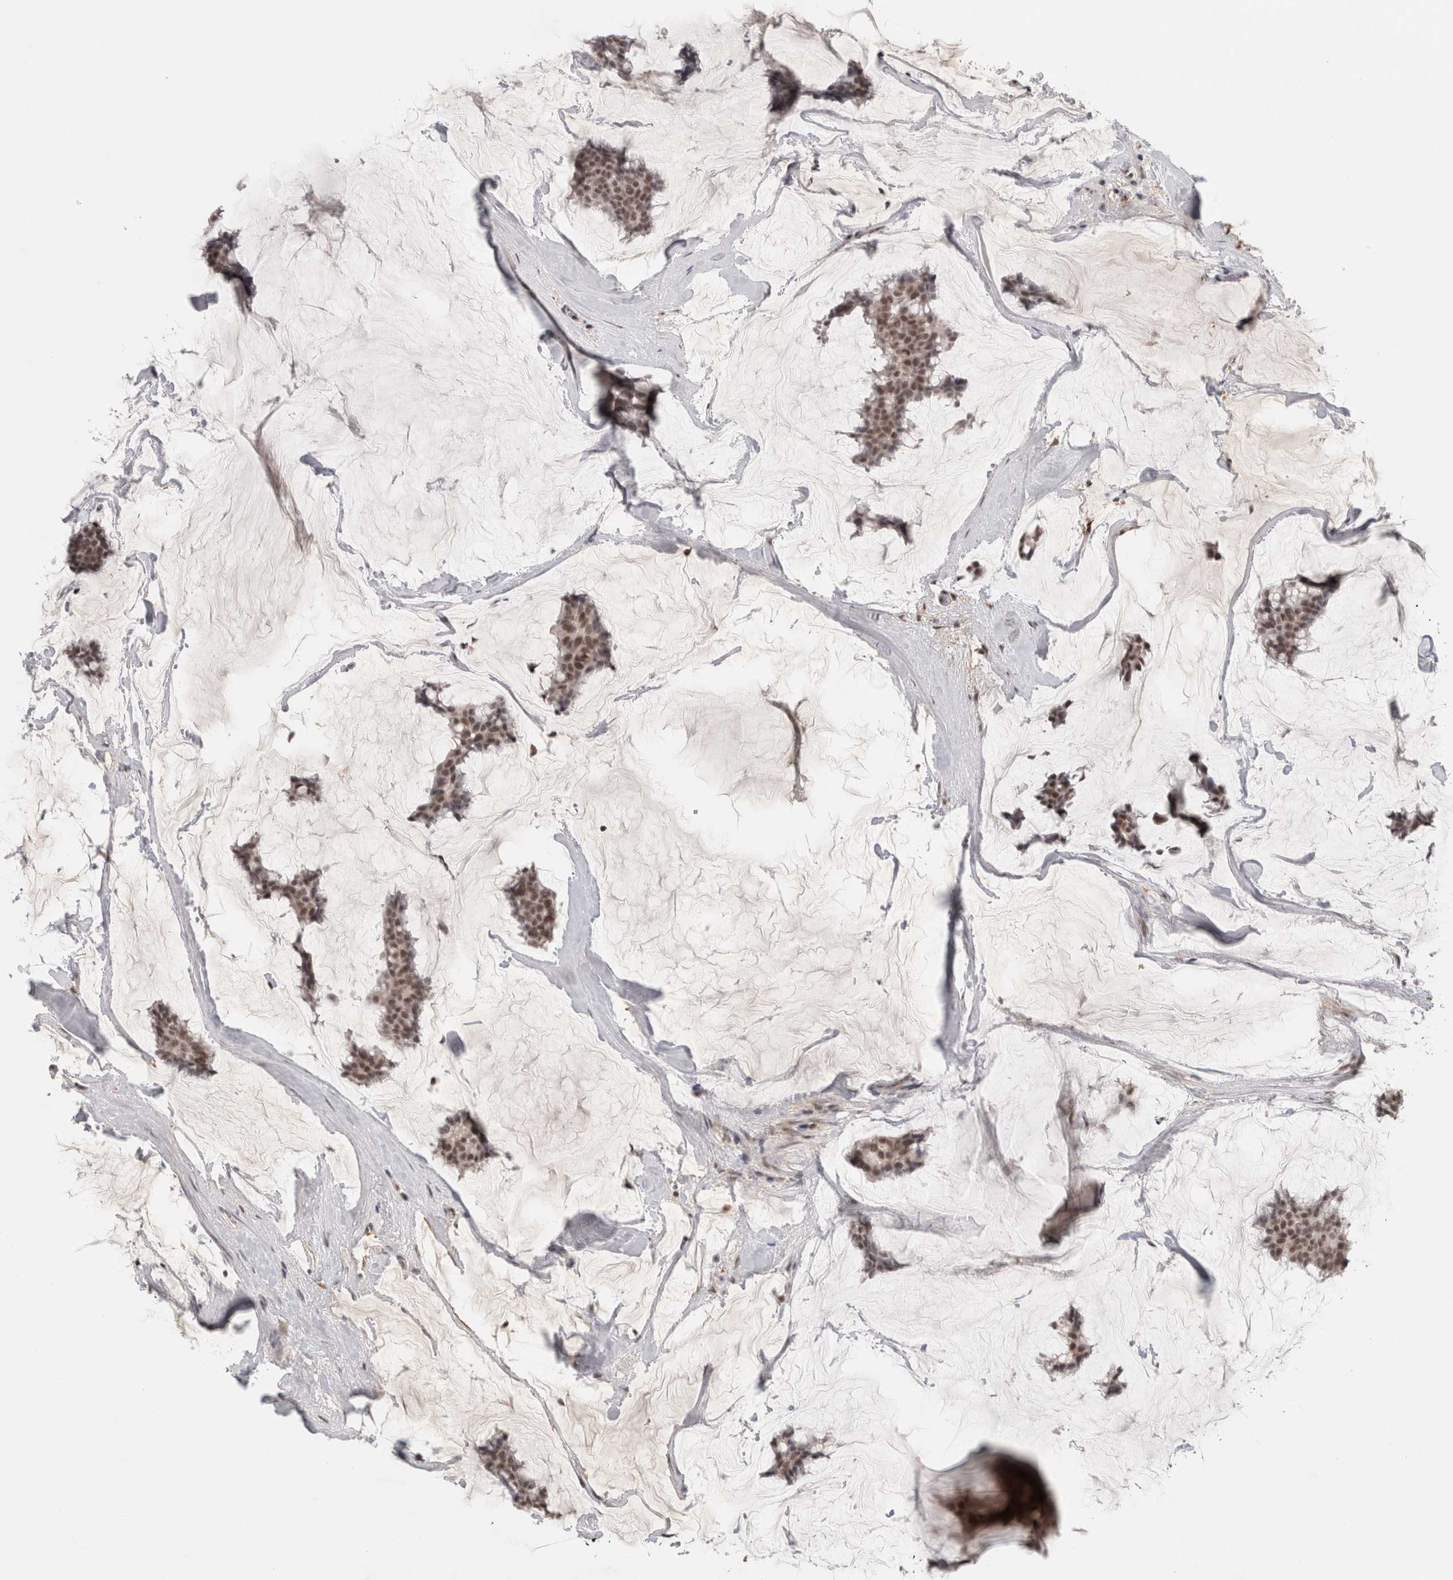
{"staining": {"intensity": "moderate", "quantity": ">75%", "location": "nuclear"}, "tissue": "breast cancer", "cell_type": "Tumor cells", "image_type": "cancer", "snomed": [{"axis": "morphology", "description": "Duct carcinoma"}, {"axis": "topography", "description": "Breast"}], "caption": "Immunohistochemistry of human breast infiltrating ductal carcinoma shows medium levels of moderate nuclear expression in about >75% of tumor cells. (Brightfield microscopy of DAB IHC at high magnification).", "gene": "ZNF830", "patient": {"sex": "female", "age": 93}}